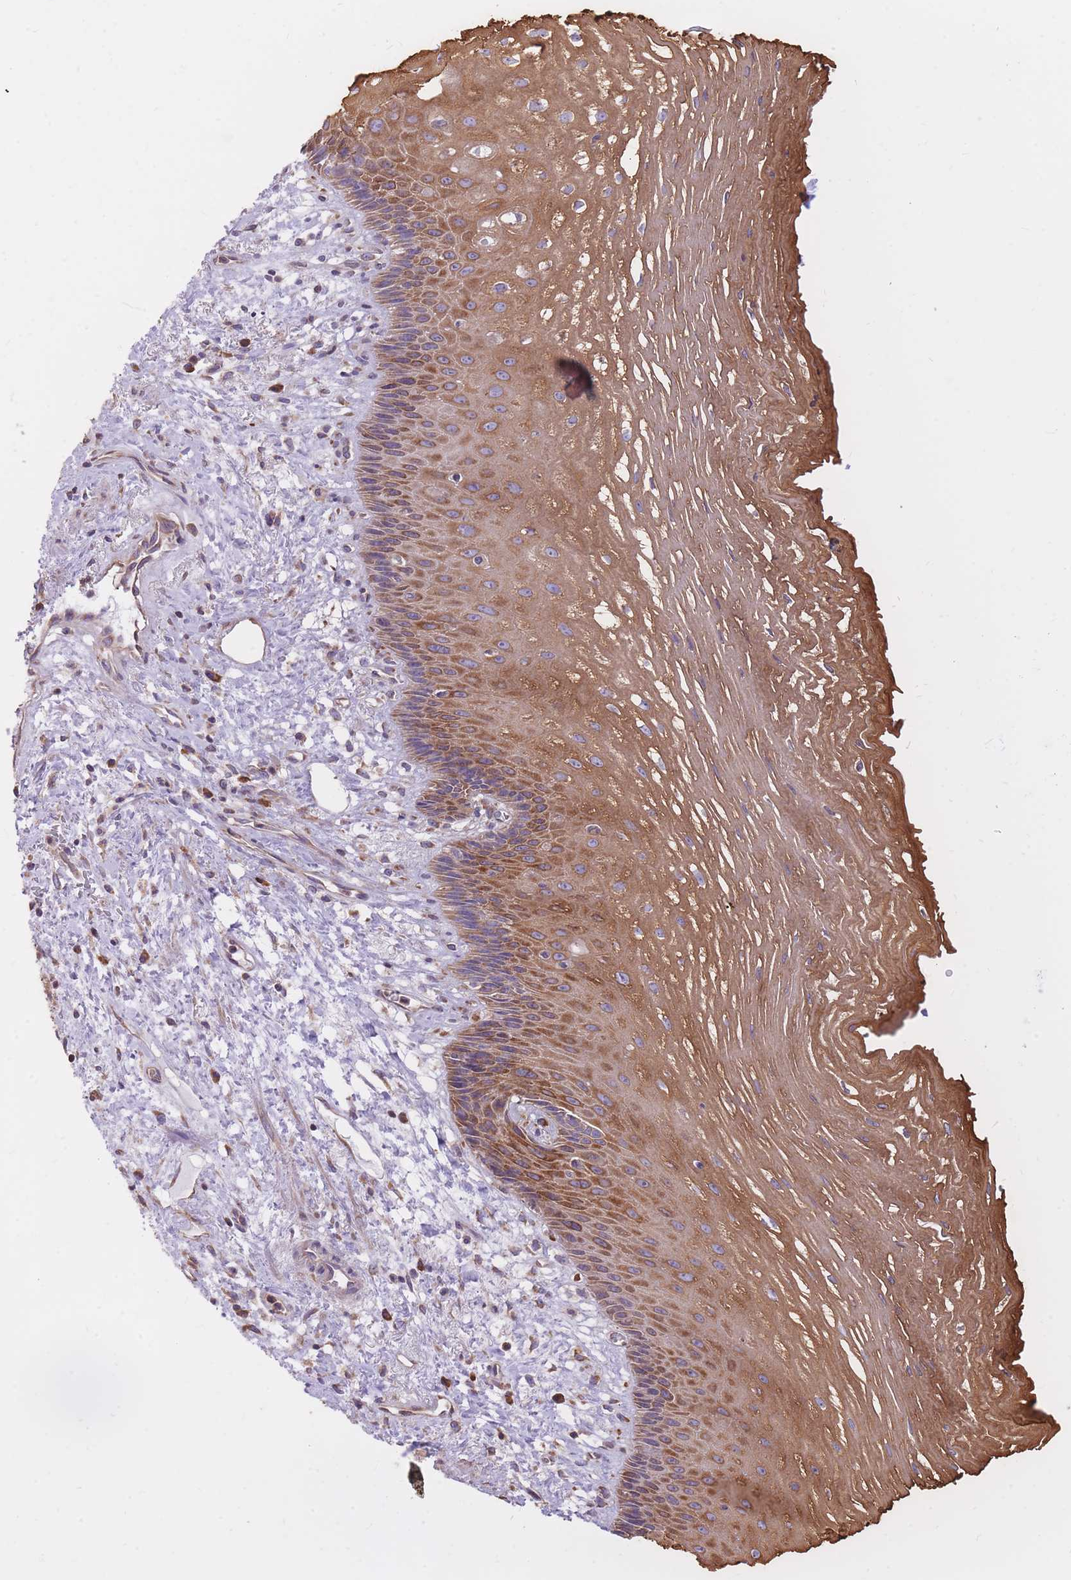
{"staining": {"intensity": "moderate", "quantity": "25%-75%", "location": "cytoplasmic/membranous"}, "tissue": "esophagus", "cell_type": "Squamous epithelial cells", "image_type": "normal", "snomed": [{"axis": "morphology", "description": "Normal tissue, NOS"}, {"axis": "topography", "description": "Esophagus"}], "caption": "Immunohistochemical staining of benign human esophagus shows 25%-75% levels of moderate cytoplasmic/membranous protein expression in approximately 25%-75% of squamous epithelial cells.", "gene": "GBP7", "patient": {"sex": "male", "age": 60}}